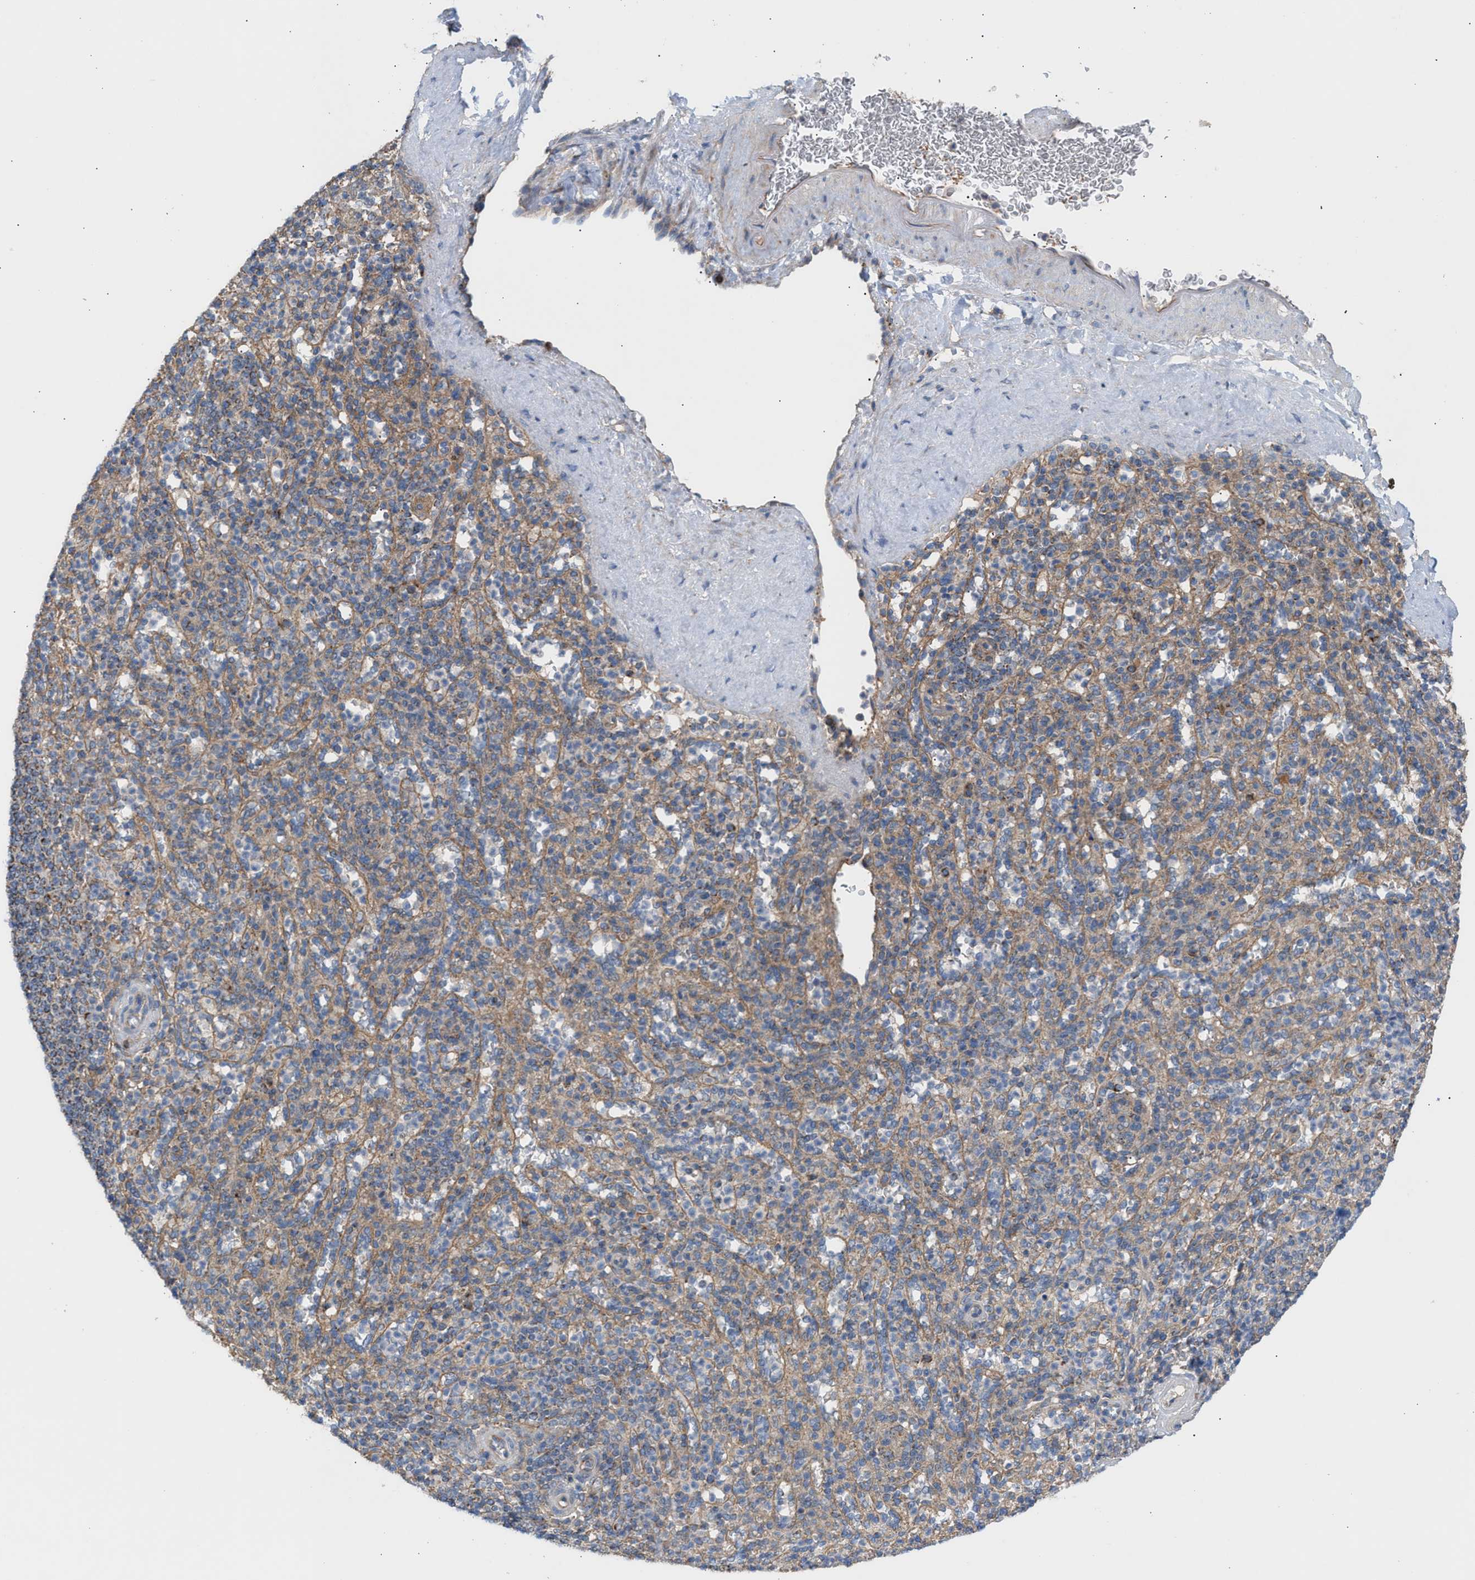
{"staining": {"intensity": "weak", "quantity": "<25%", "location": "cytoplasmic/membranous"}, "tissue": "spleen", "cell_type": "Cells in red pulp", "image_type": "normal", "snomed": [{"axis": "morphology", "description": "Normal tissue, NOS"}, {"axis": "topography", "description": "Spleen"}], "caption": "This is an IHC photomicrograph of unremarkable spleen. There is no staining in cells in red pulp.", "gene": "OXSM", "patient": {"sex": "male", "age": 36}}